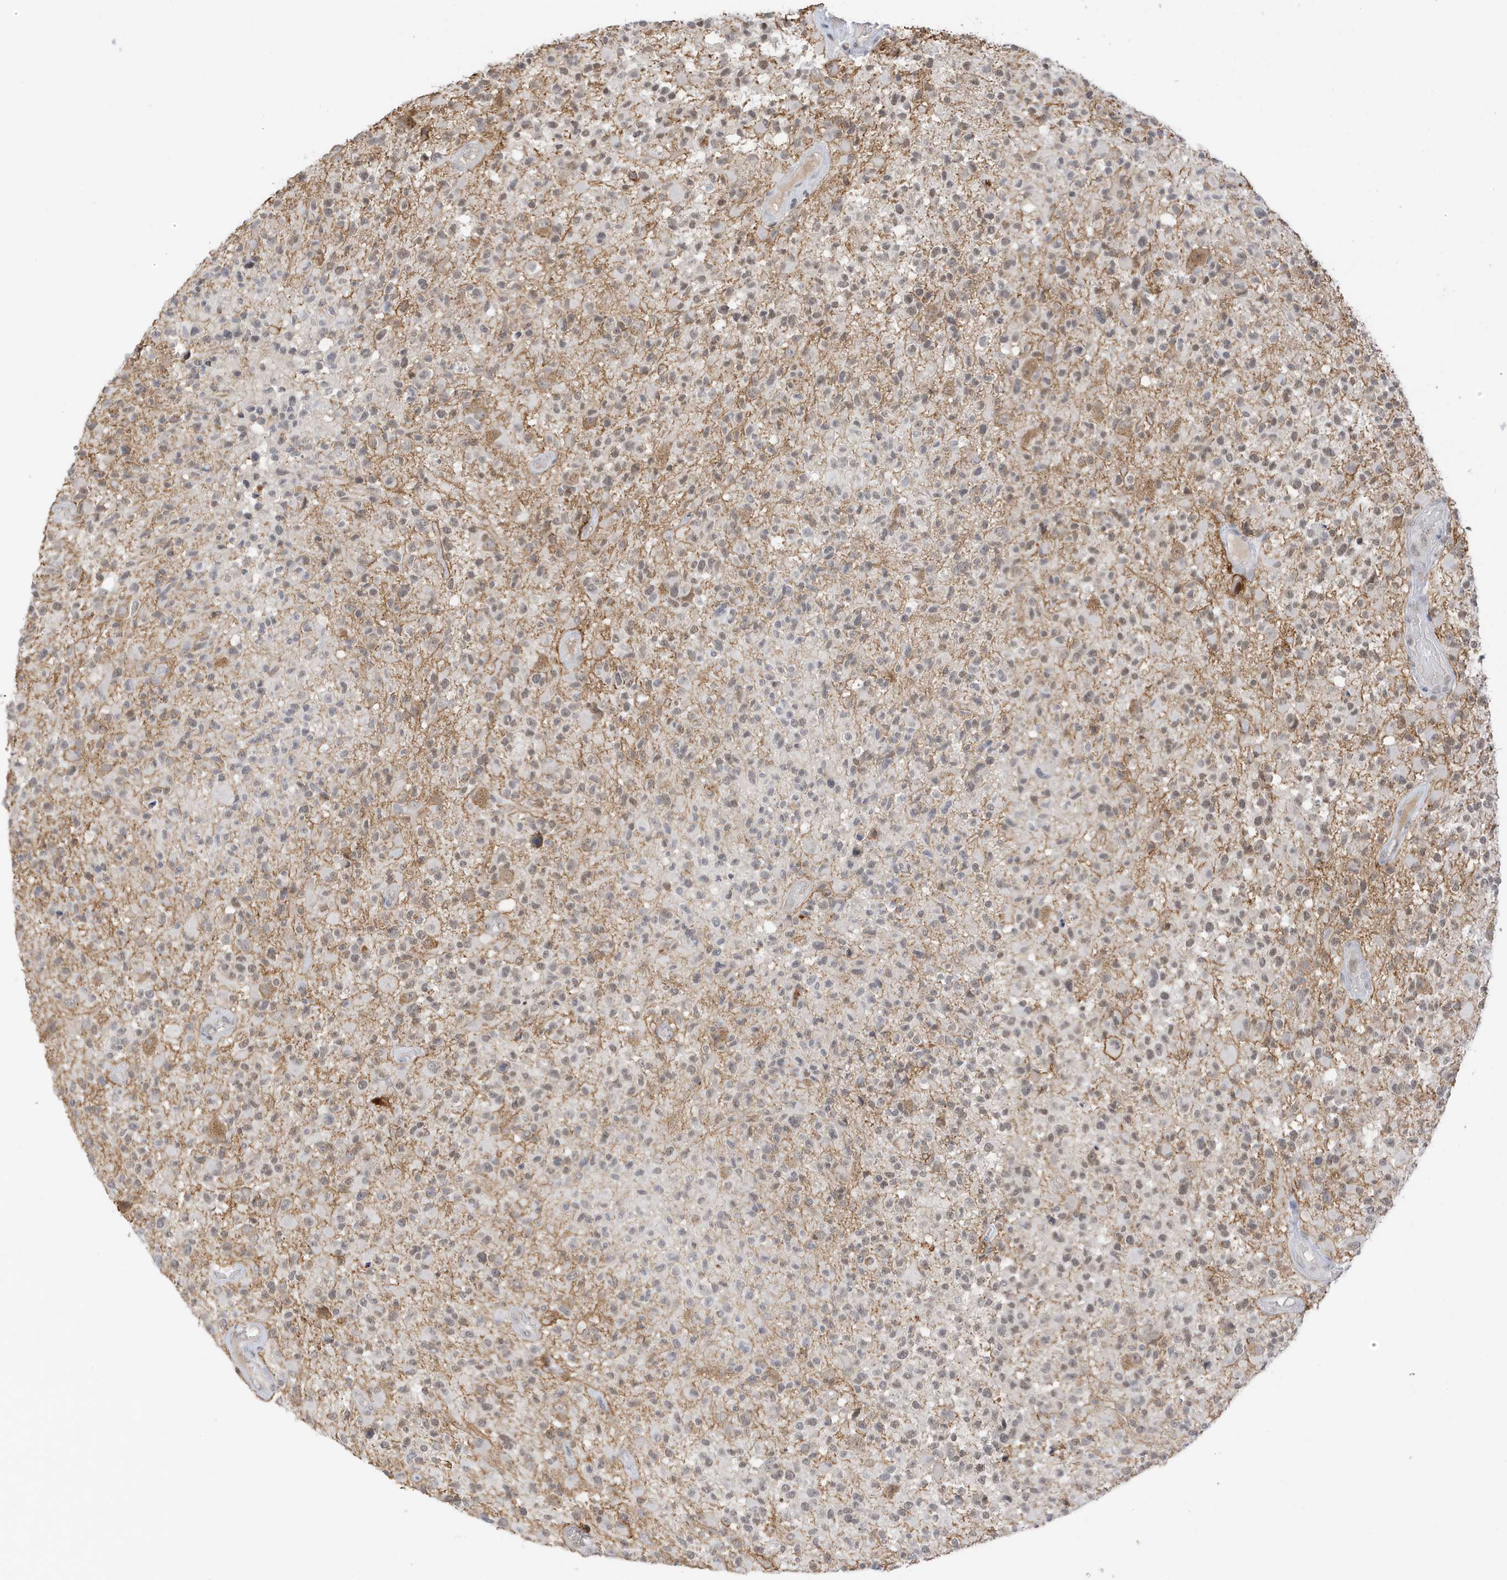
{"staining": {"intensity": "weak", "quantity": "25%-75%", "location": "nuclear"}, "tissue": "glioma", "cell_type": "Tumor cells", "image_type": "cancer", "snomed": [{"axis": "morphology", "description": "Glioma, malignant, High grade"}, {"axis": "morphology", "description": "Glioblastoma, NOS"}, {"axis": "topography", "description": "Brain"}], "caption": "Glioma stained for a protein (brown) reveals weak nuclear positive staining in about 25%-75% of tumor cells.", "gene": "MSL3", "patient": {"sex": "male", "age": 60}}